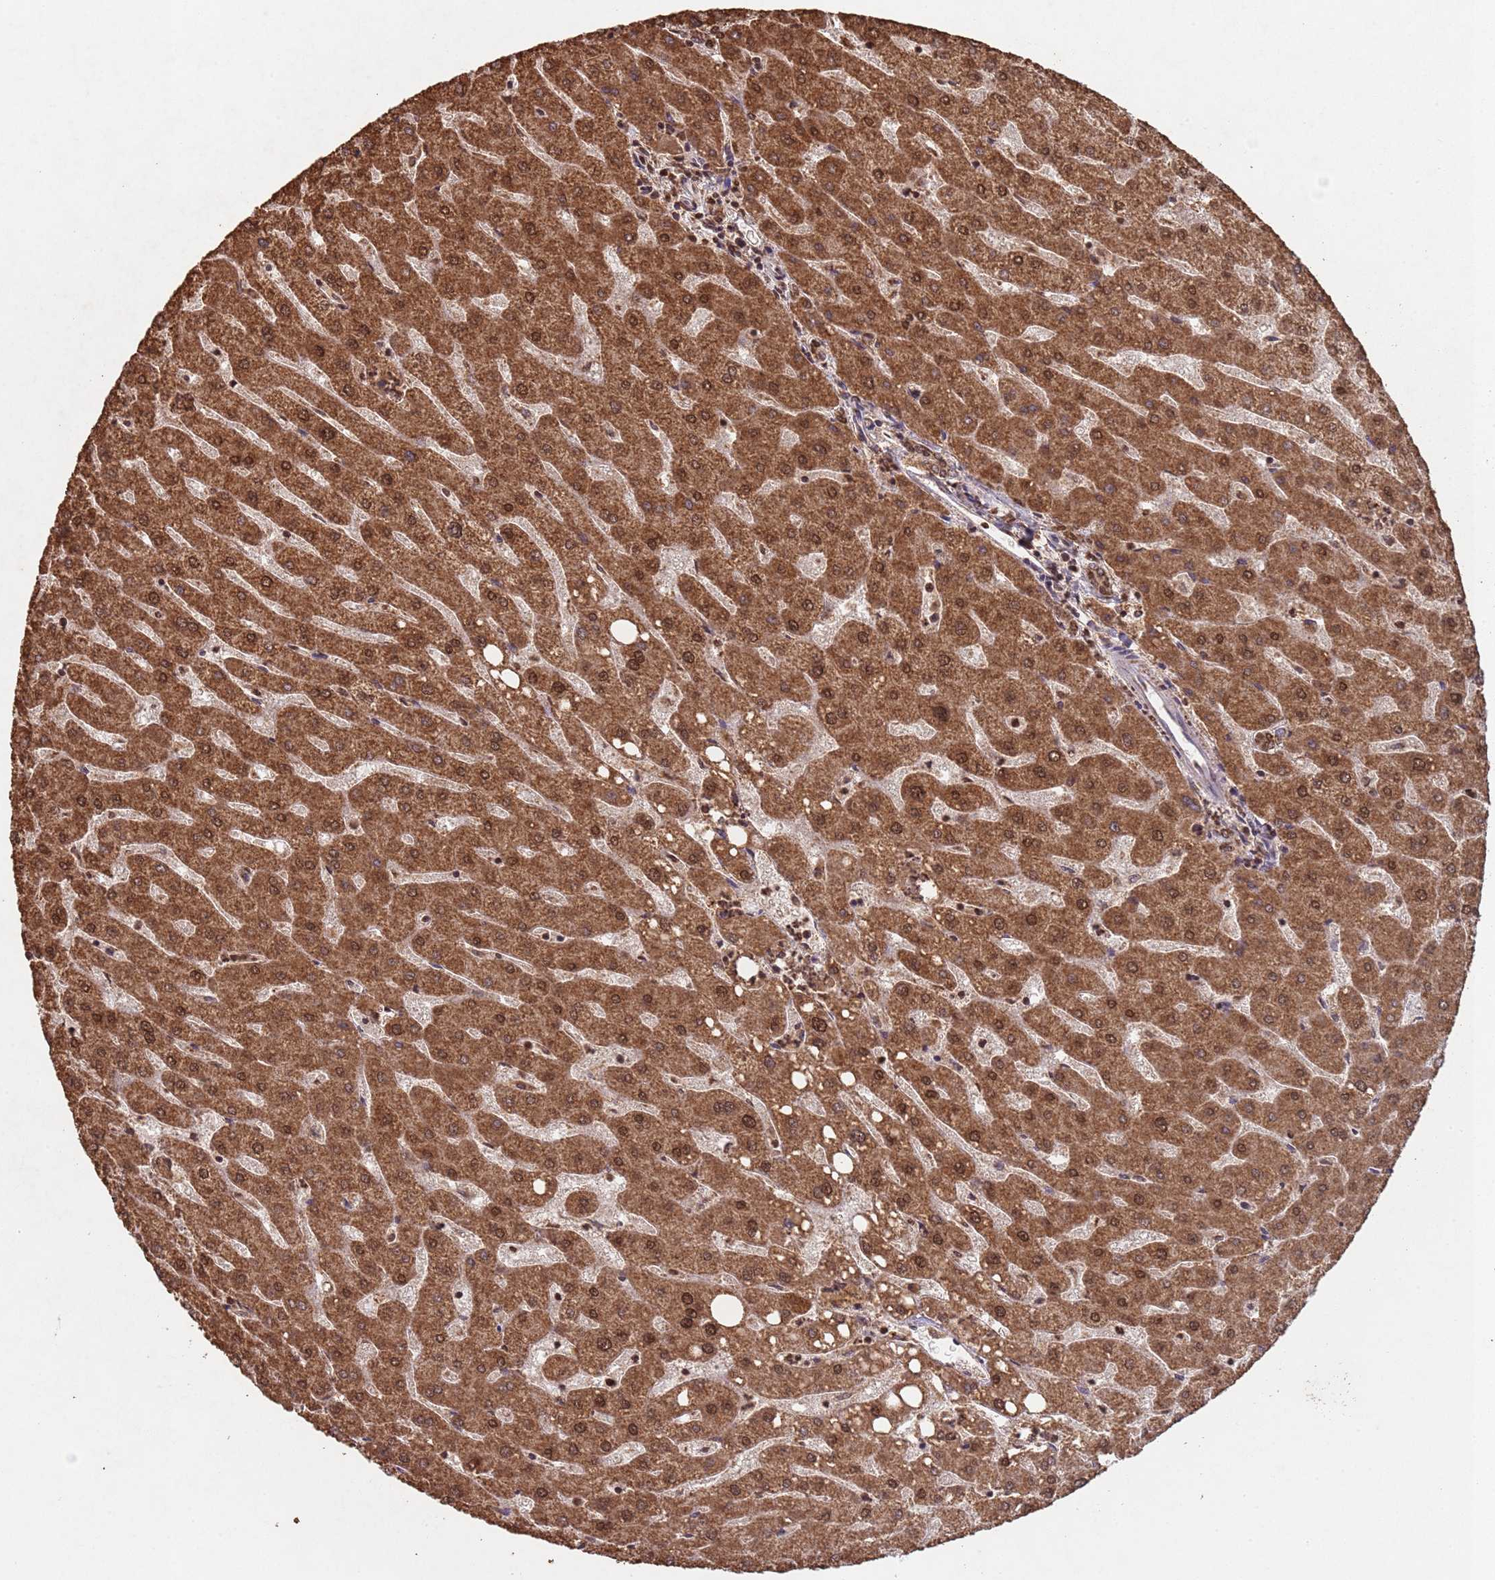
{"staining": {"intensity": "moderate", "quantity": ">75%", "location": "cytoplasmic/membranous,nuclear"}, "tissue": "liver", "cell_type": "Cholangiocytes", "image_type": "normal", "snomed": [{"axis": "morphology", "description": "Normal tissue, NOS"}, {"axis": "topography", "description": "Liver"}], "caption": "Approximately >75% of cholangiocytes in normal liver show moderate cytoplasmic/membranous,nuclear protein expression as visualized by brown immunohistochemical staining.", "gene": "HDAC10", "patient": {"sex": "male", "age": 67}}